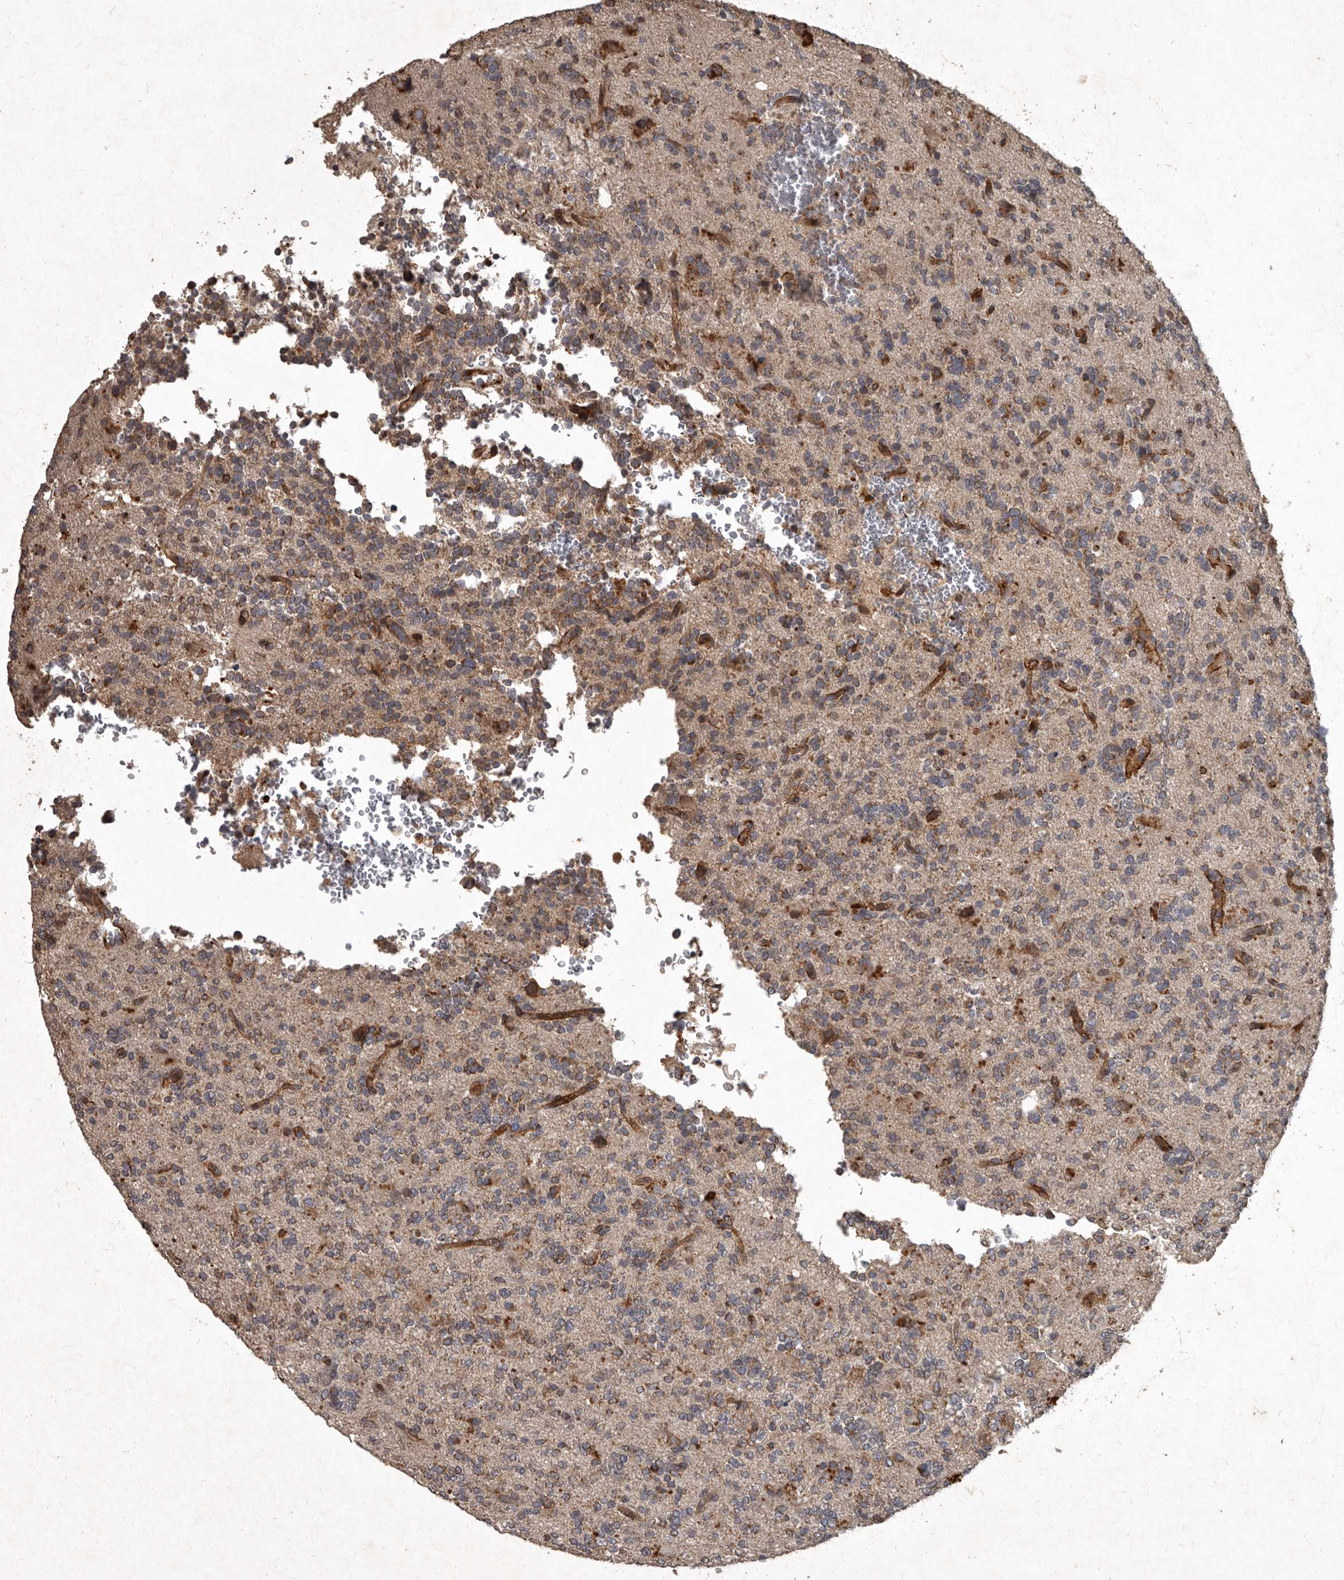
{"staining": {"intensity": "moderate", "quantity": ">75%", "location": "cytoplasmic/membranous"}, "tissue": "glioma", "cell_type": "Tumor cells", "image_type": "cancer", "snomed": [{"axis": "morphology", "description": "Glioma, malignant, High grade"}, {"axis": "topography", "description": "Brain"}], "caption": "Human glioma stained with a protein marker reveals moderate staining in tumor cells.", "gene": "MRPS15", "patient": {"sex": "female", "age": 62}}